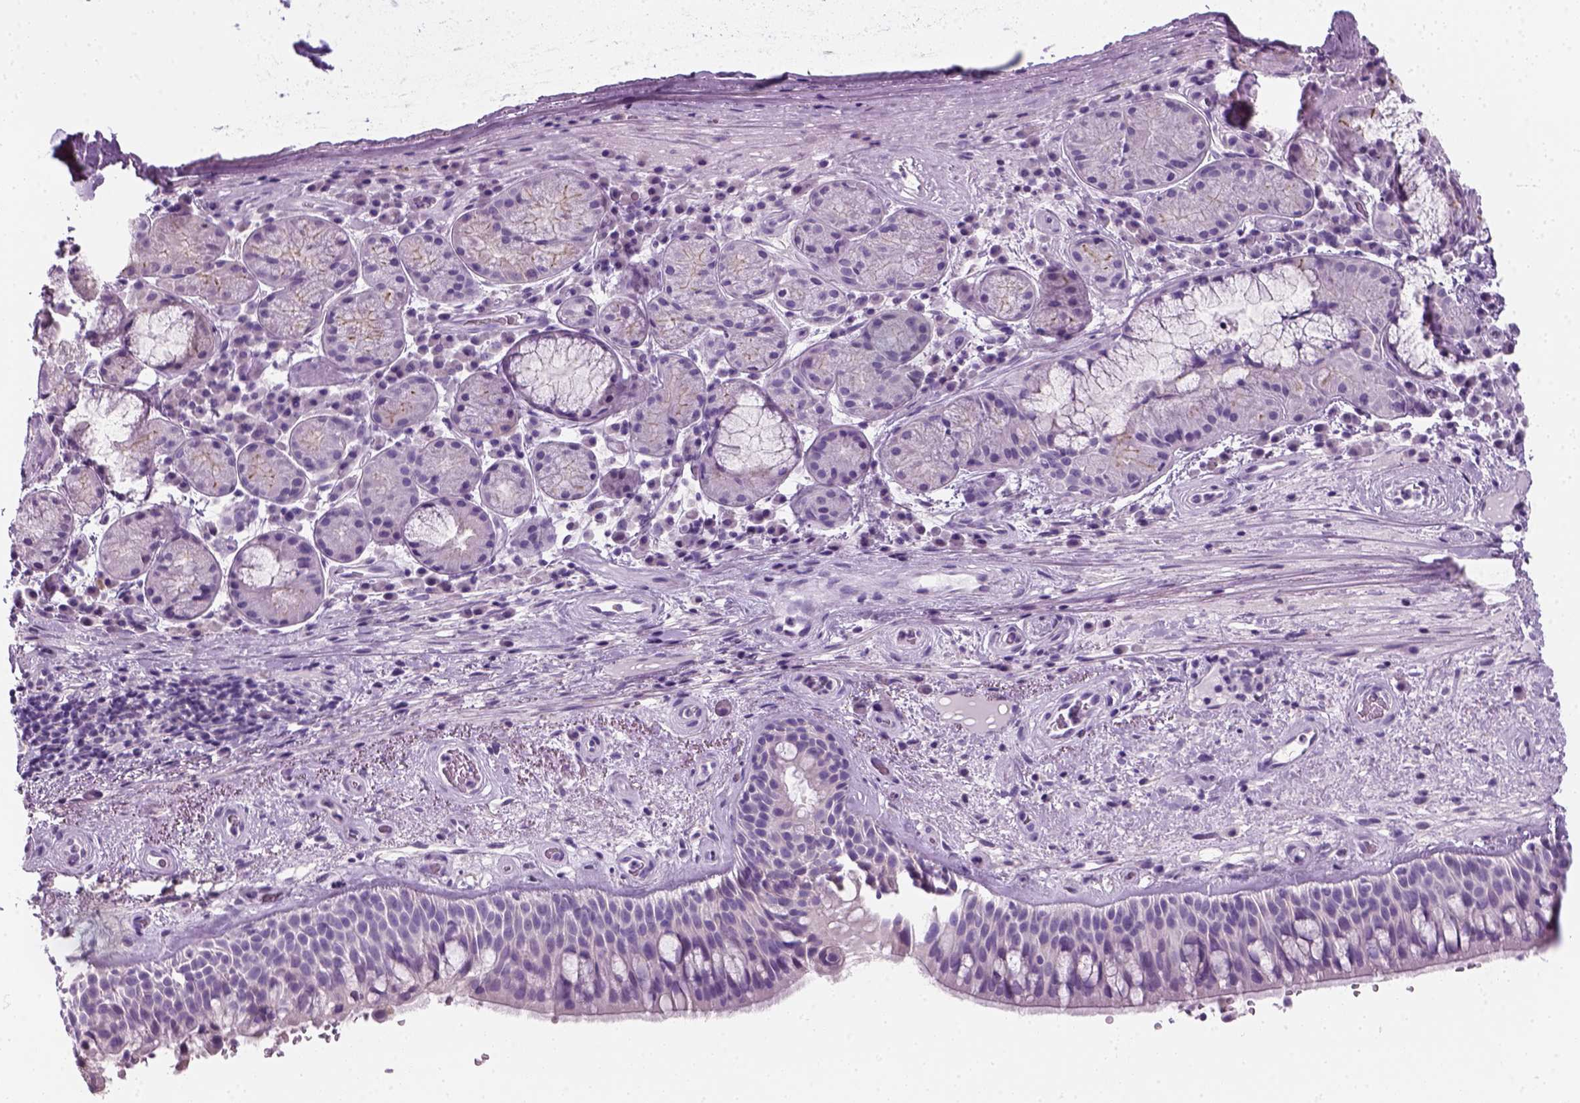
{"staining": {"intensity": "negative", "quantity": "none", "location": "none"}, "tissue": "bronchus", "cell_type": "Respiratory epithelial cells", "image_type": "normal", "snomed": [{"axis": "morphology", "description": "Normal tissue, NOS"}, {"axis": "topography", "description": "Bronchus"}], "caption": "This is an immunohistochemistry (IHC) photomicrograph of normal bronchus. There is no expression in respiratory epithelial cells.", "gene": "SLC12A5", "patient": {"sex": "male", "age": 48}}